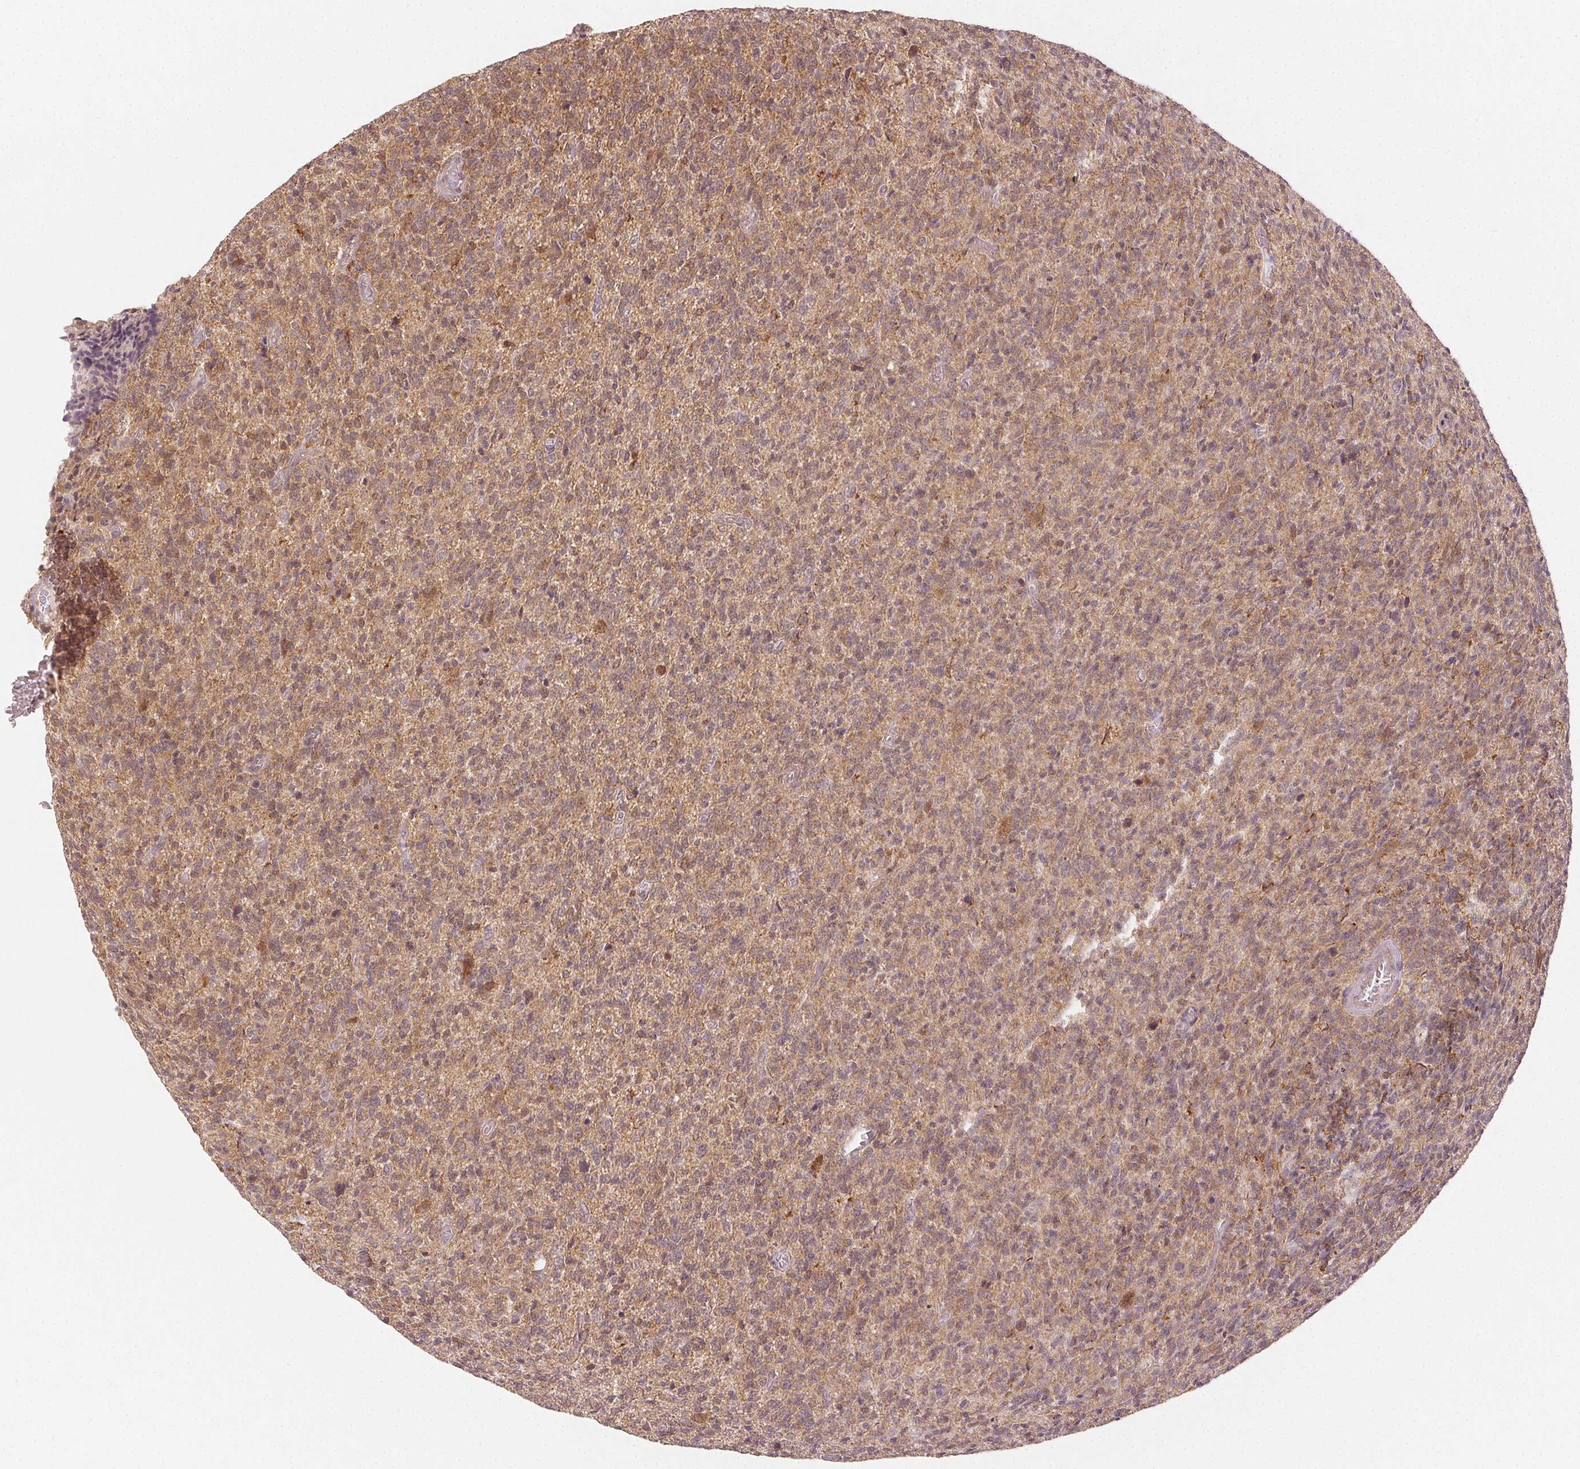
{"staining": {"intensity": "weak", "quantity": ">75%", "location": "cytoplasmic/membranous,nuclear"}, "tissue": "glioma", "cell_type": "Tumor cells", "image_type": "cancer", "snomed": [{"axis": "morphology", "description": "Glioma, malignant, High grade"}, {"axis": "topography", "description": "Brain"}], "caption": "This photomicrograph displays IHC staining of high-grade glioma (malignant), with low weak cytoplasmic/membranous and nuclear positivity in approximately >75% of tumor cells.", "gene": "MAPK14", "patient": {"sex": "male", "age": 76}}